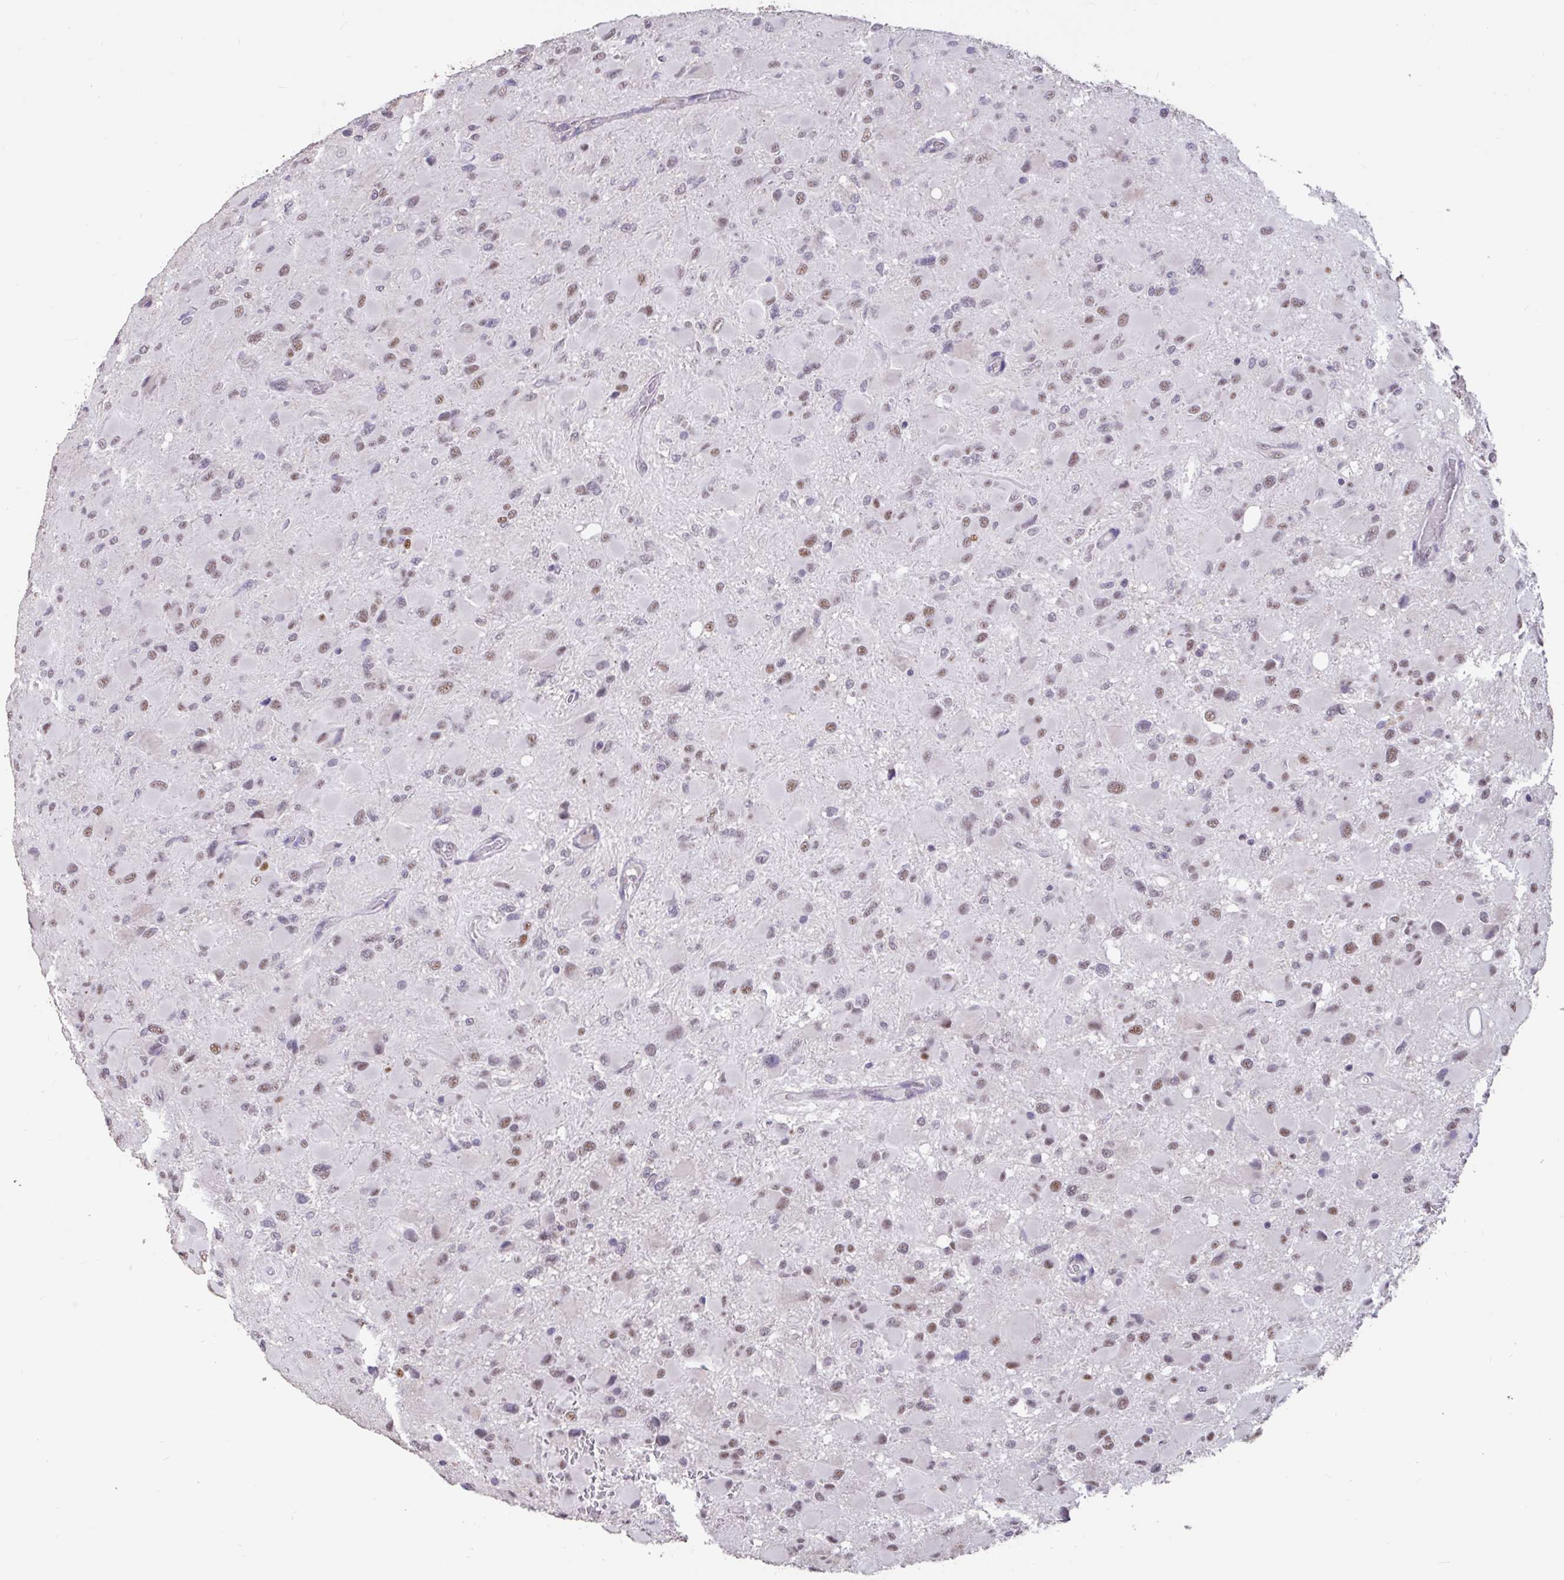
{"staining": {"intensity": "moderate", "quantity": "25%-75%", "location": "nuclear"}, "tissue": "glioma", "cell_type": "Tumor cells", "image_type": "cancer", "snomed": [{"axis": "morphology", "description": "Glioma, malignant, High grade"}, {"axis": "topography", "description": "Cerebral cortex"}], "caption": "Immunohistochemical staining of malignant glioma (high-grade) exhibits moderate nuclear protein expression in about 25%-75% of tumor cells.", "gene": "DDX39A", "patient": {"sex": "female", "age": 36}}